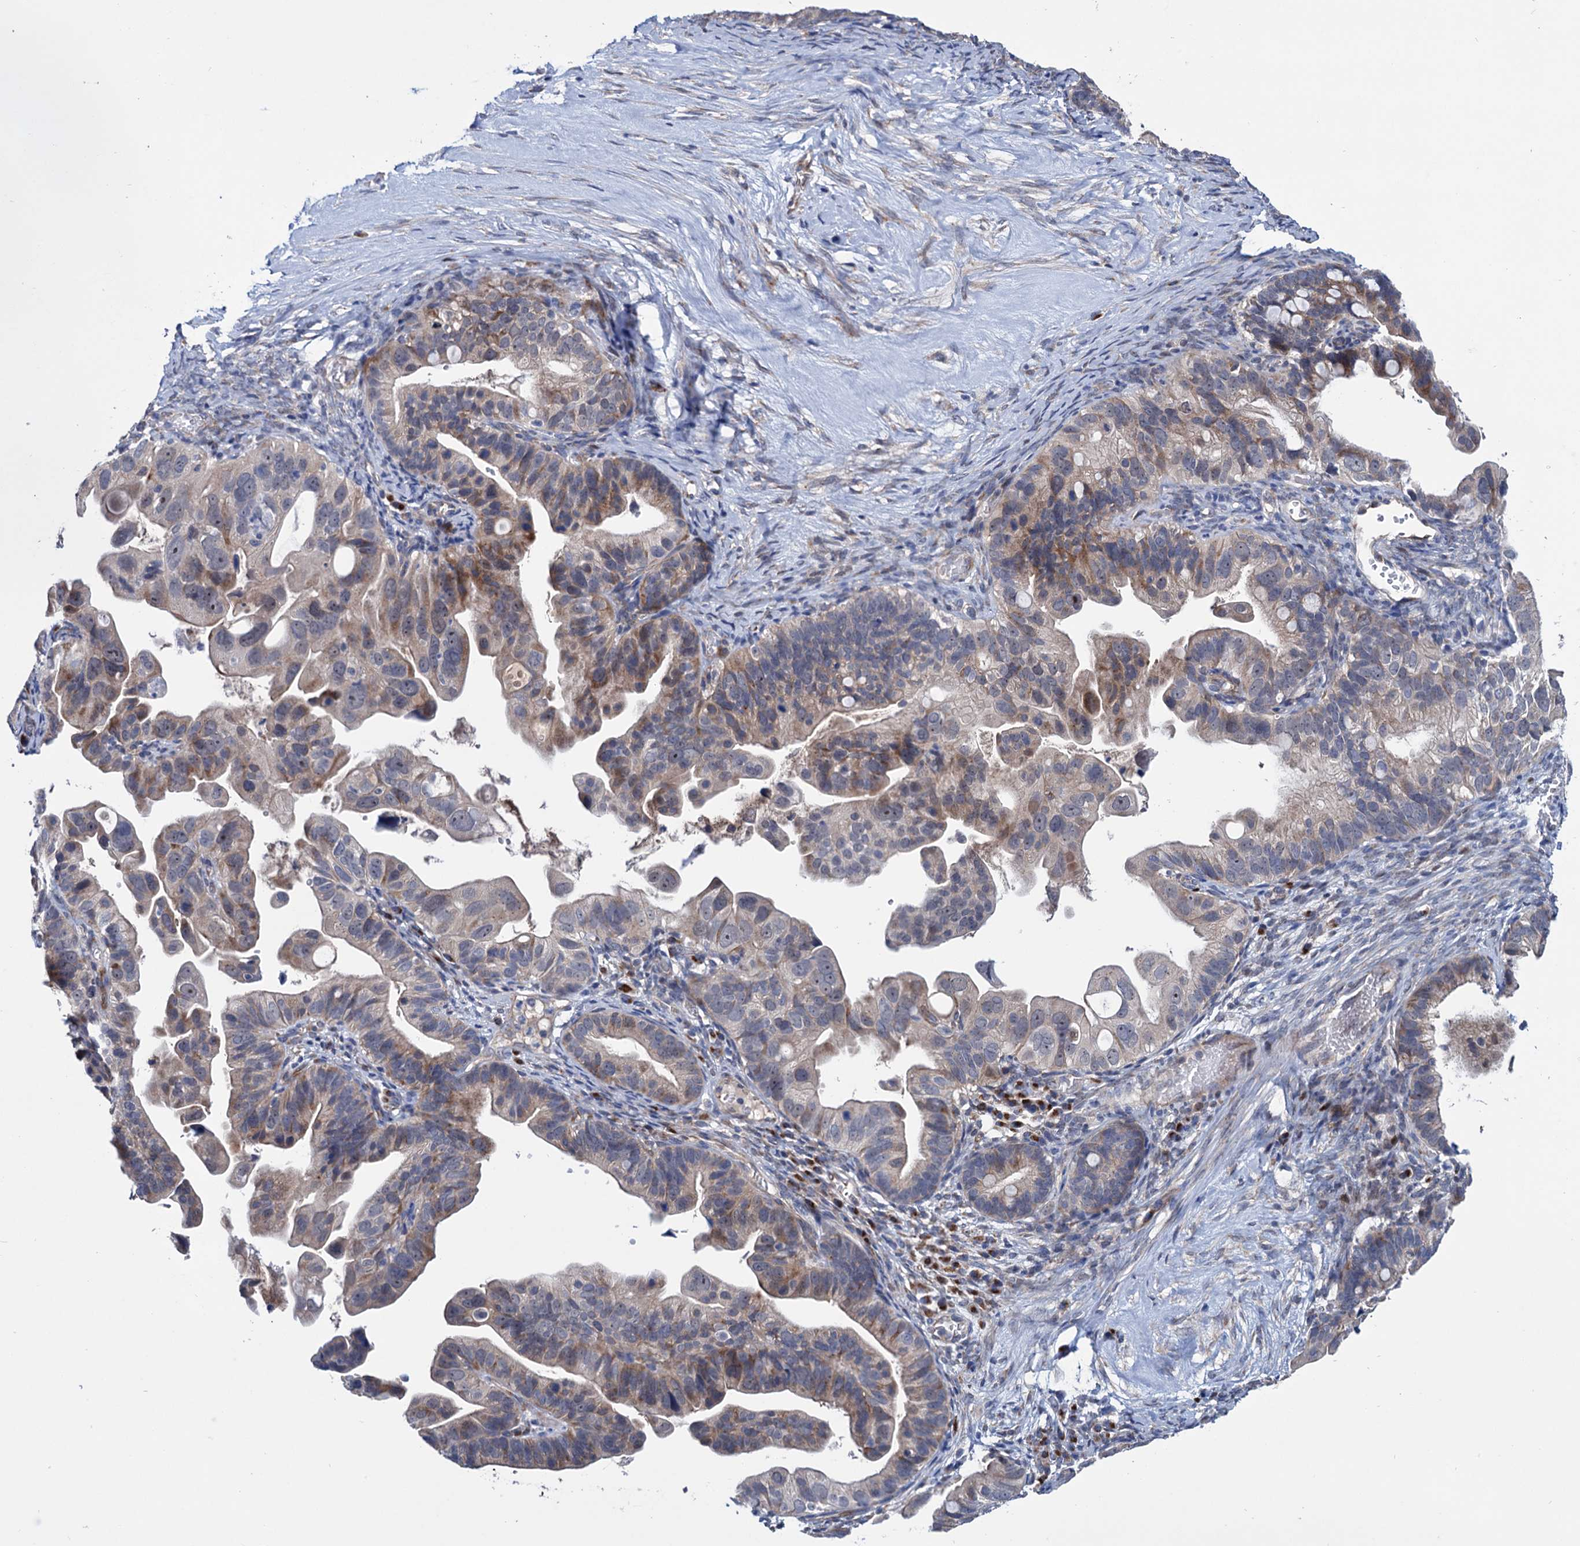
{"staining": {"intensity": "moderate", "quantity": "25%-75%", "location": "cytoplasmic/membranous"}, "tissue": "ovarian cancer", "cell_type": "Tumor cells", "image_type": "cancer", "snomed": [{"axis": "morphology", "description": "Cystadenocarcinoma, serous, NOS"}, {"axis": "topography", "description": "Ovary"}], "caption": "Immunohistochemistry (IHC) histopathology image of ovarian cancer (serous cystadenocarcinoma) stained for a protein (brown), which exhibits medium levels of moderate cytoplasmic/membranous positivity in approximately 25%-75% of tumor cells.", "gene": "EYA4", "patient": {"sex": "female", "age": 56}}